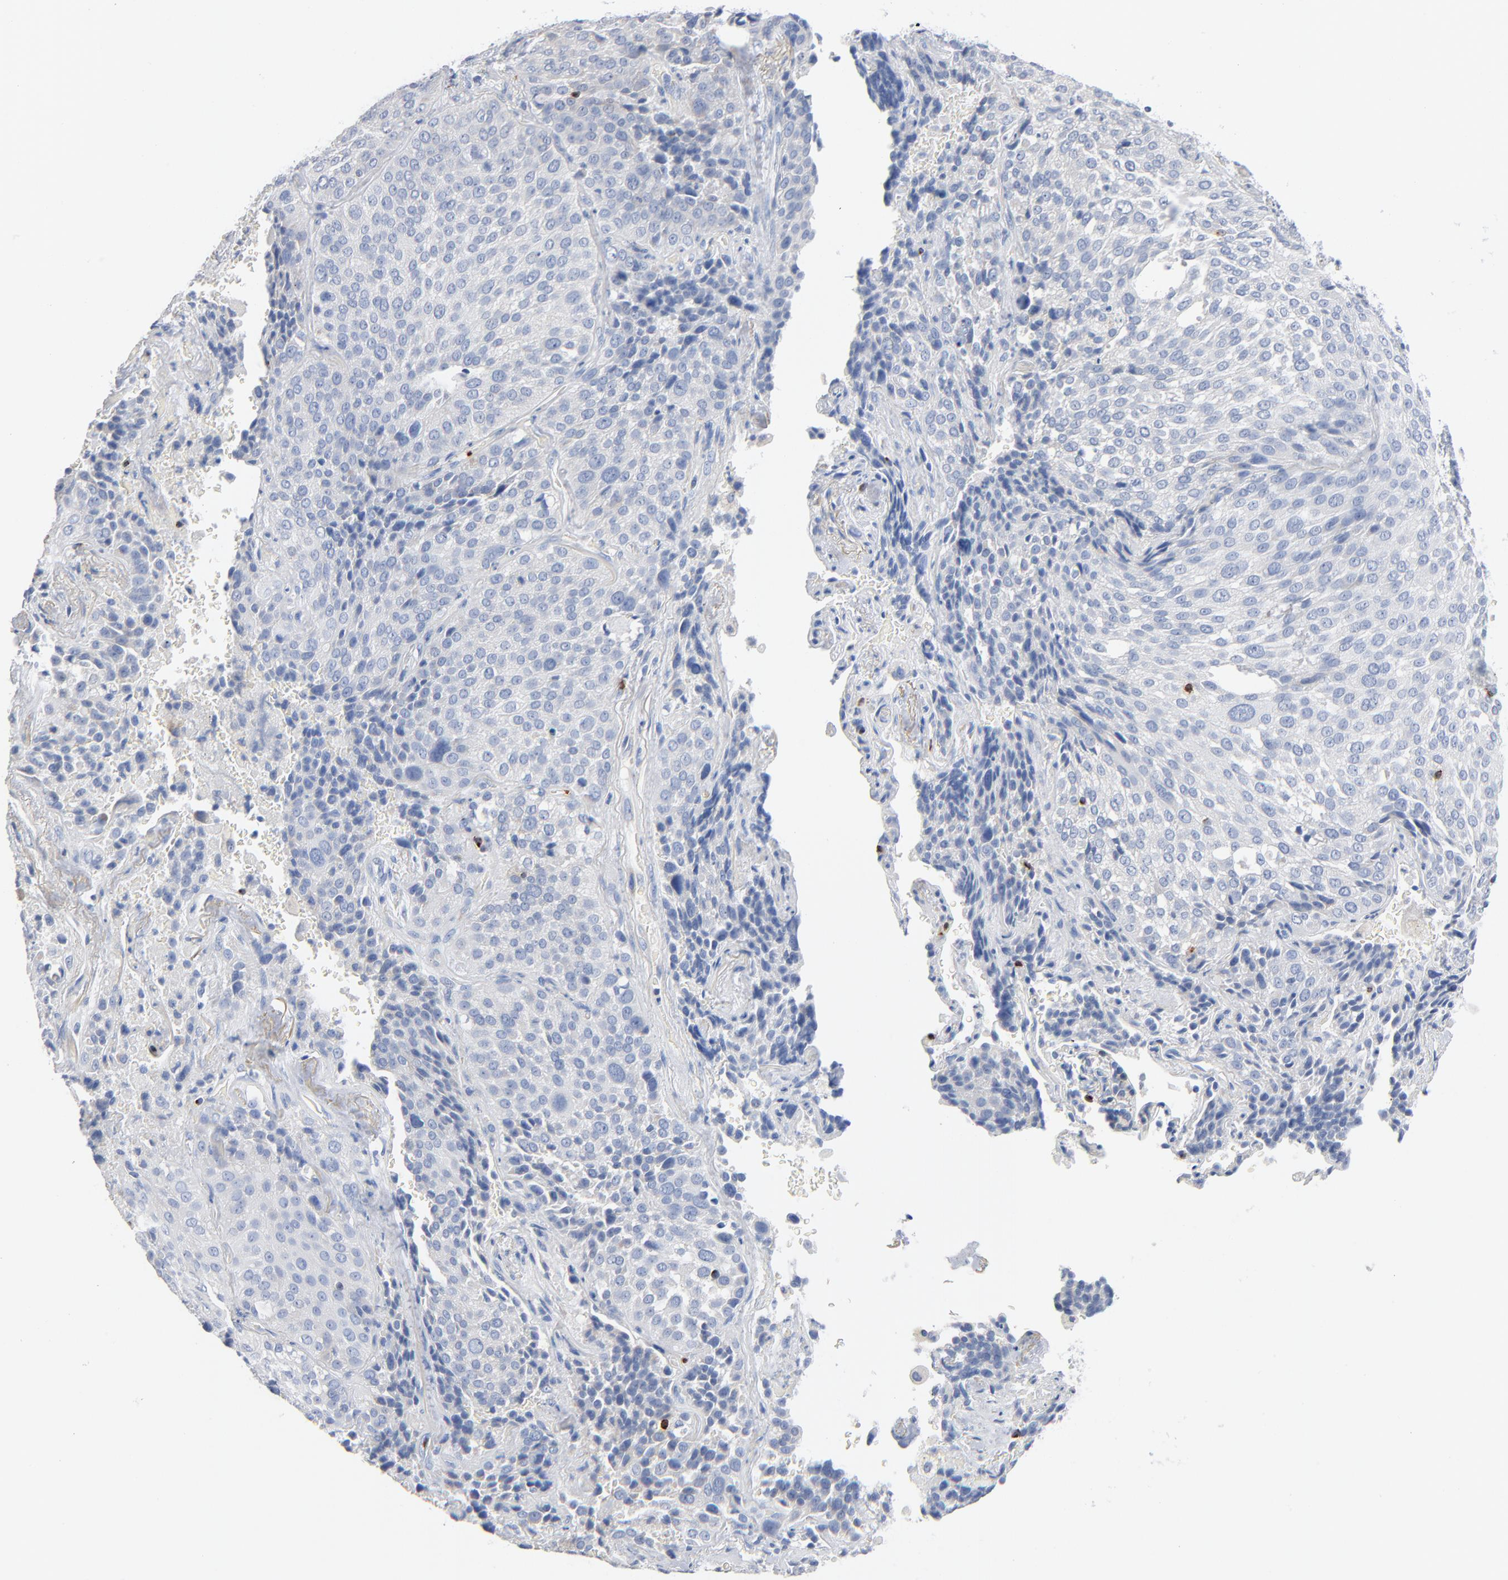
{"staining": {"intensity": "negative", "quantity": "none", "location": "none"}, "tissue": "lung cancer", "cell_type": "Tumor cells", "image_type": "cancer", "snomed": [{"axis": "morphology", "description": "Squamous cell carcinoma, NOS"}, {"axis": "topography", "description": "Lung"}], "caption": "Immunohistochemistry of human lung cancer (squamous cell carcinoma) displays no positivity in tumor cells.", "gene": "GZMB", "patient": {"sex": "male", "age": 54}}